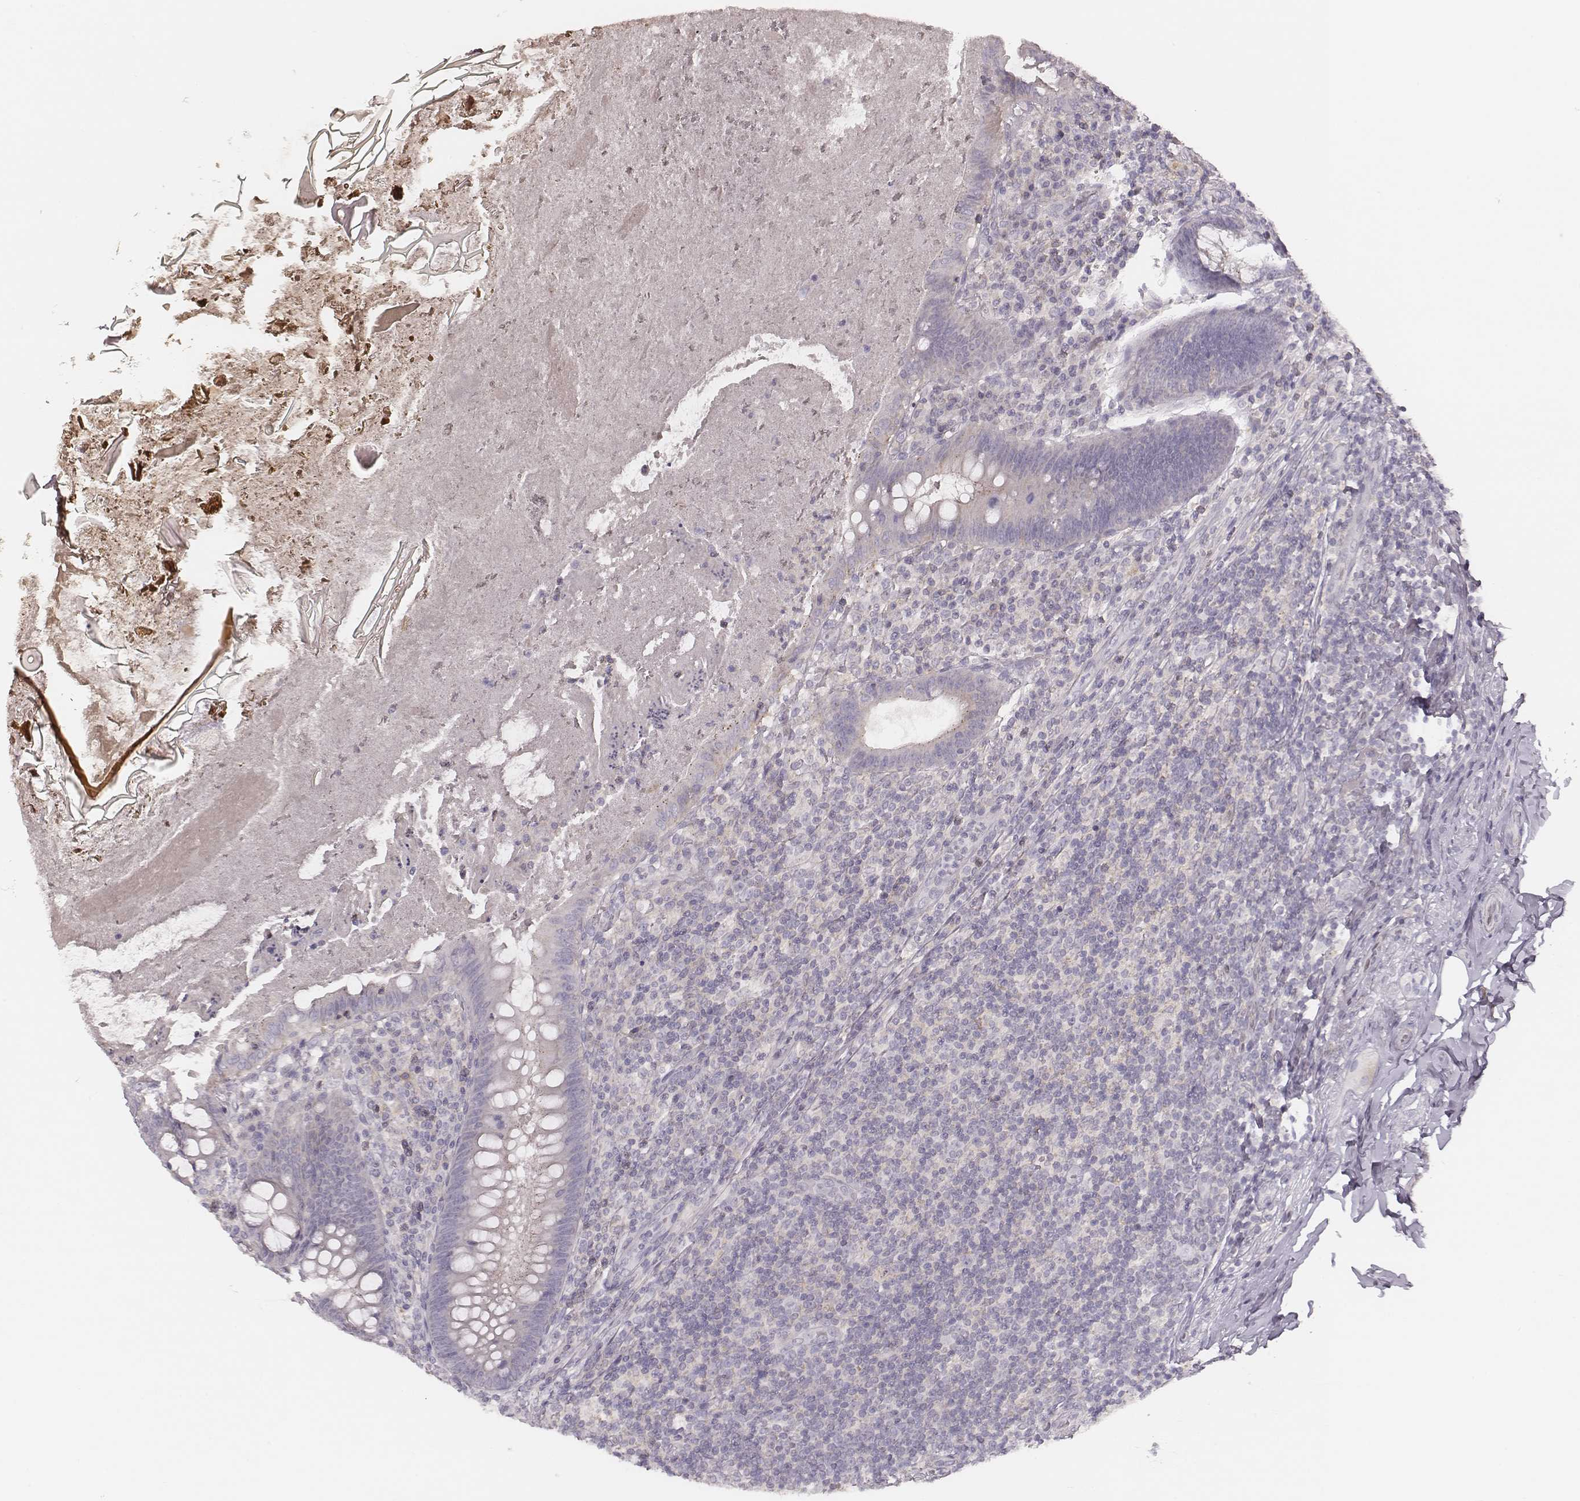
{"staining": {"intensity": "negative", "quantity": "none", "location": "none"}, "tissue": "appendix", "cell_type": "Glandular cells", "image_type": "normal", "snomed": [{"axis": "morphology", "description": "Normal tissue, NOS"}, {"axis": "topography", "description": "Appendix"}], "caption": "The immunohistochemistry (IHC) image has no significant expression in glandular cells of appendix.", "gene": "MSX1", "patient": {"sex": "male", "age": 47}}